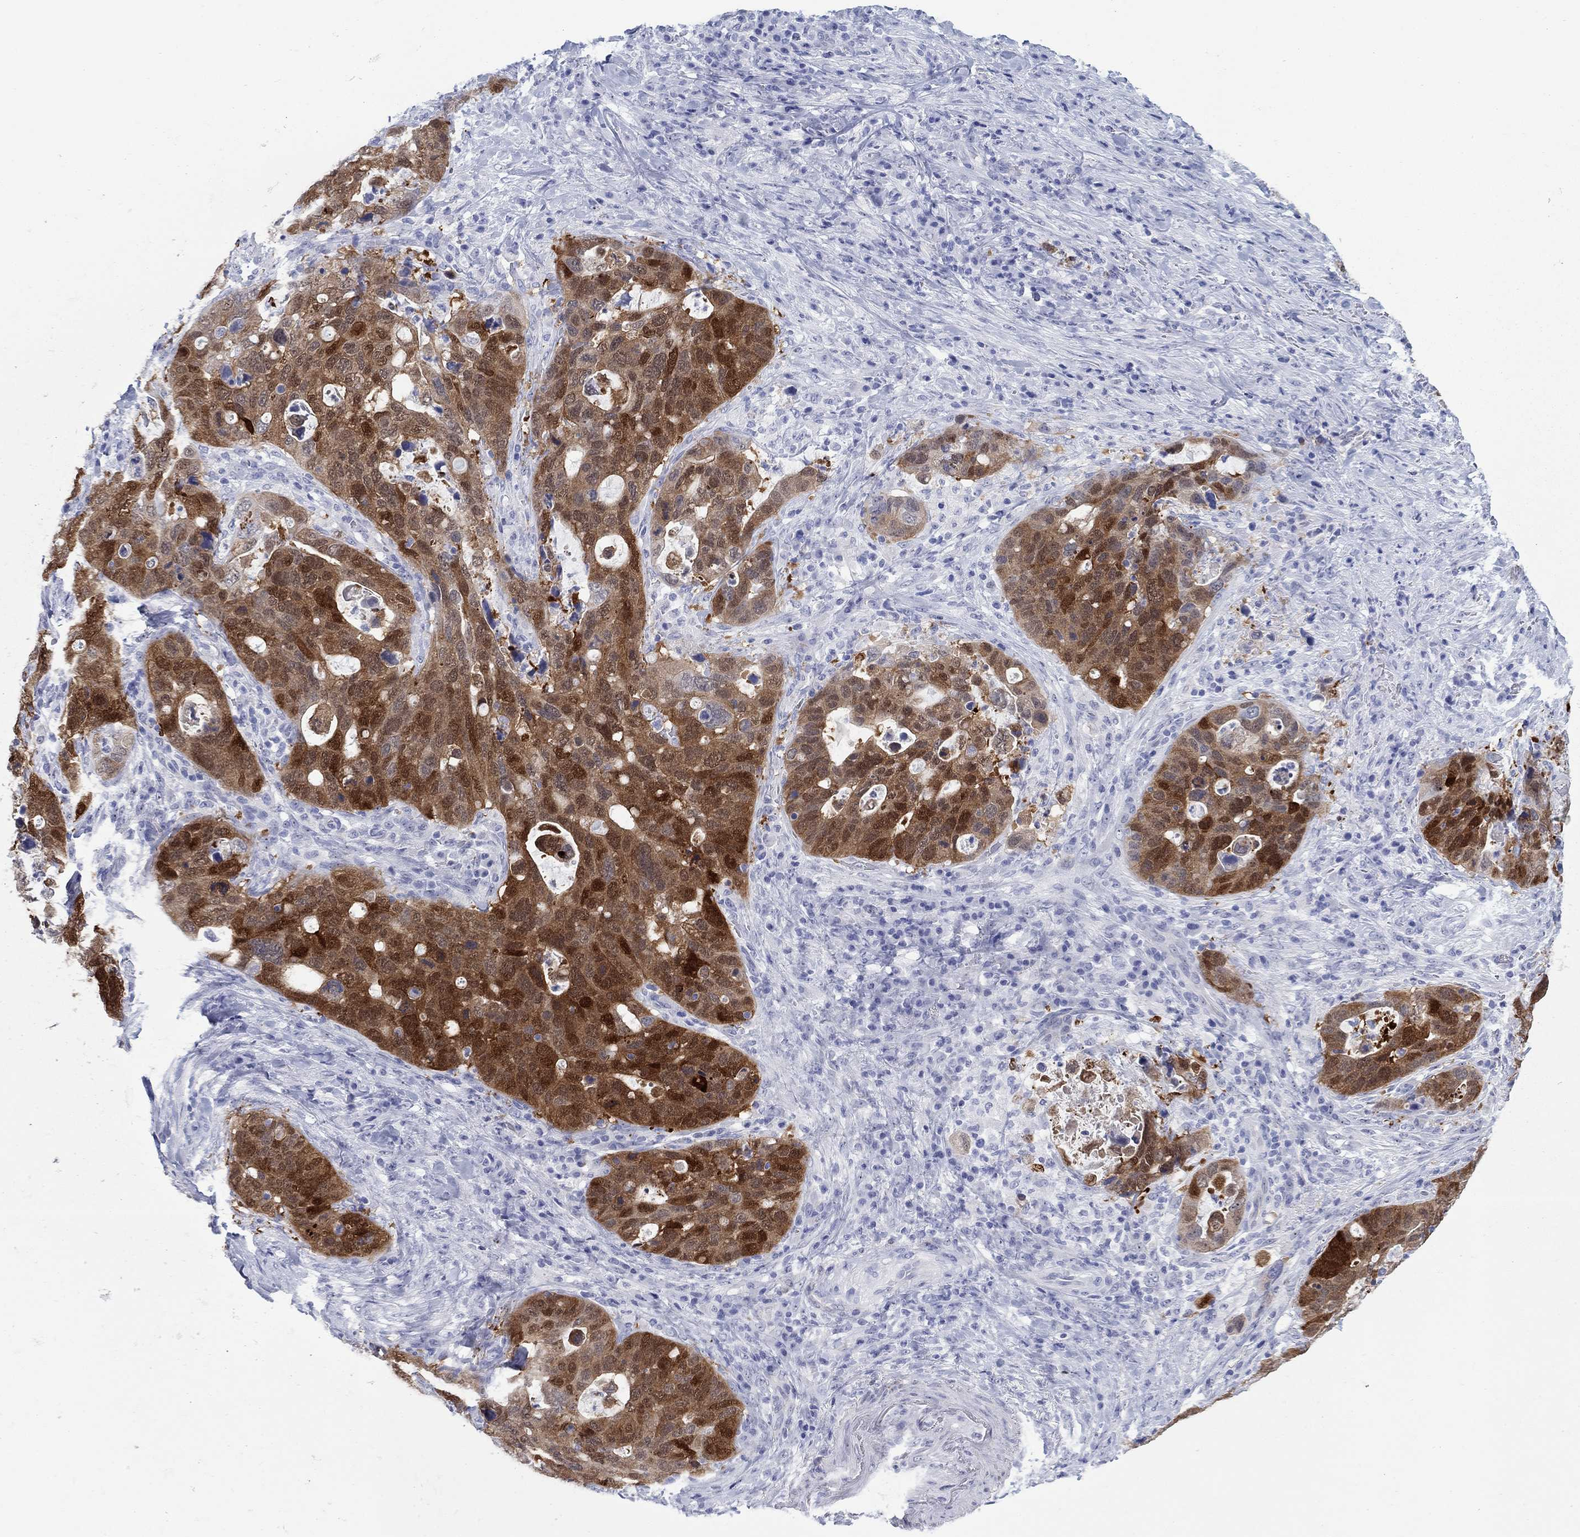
{"staining": {"intensity": "moderate", "quantity": ">75%", "location": "cytoplasmic/membranous,nuclear"}, "tissue": "stomach cancer", "cell_type": "Tumor cells", "image_type": "cancer", "snomed": [{"axis": "morphology", "description": "Adenocarcinoma, NOS"}, {"axis": "topography", "description": "Stomach"}], "caption": "This is a photomicrograph of immunohistochemistry staining of stomach cancer, which shows moderate expression in the cytoplasmic/membranous and nuclear of tumor cells.", "gene": "AKR1C2", "patient": {"sex": "male", "age": 54}}